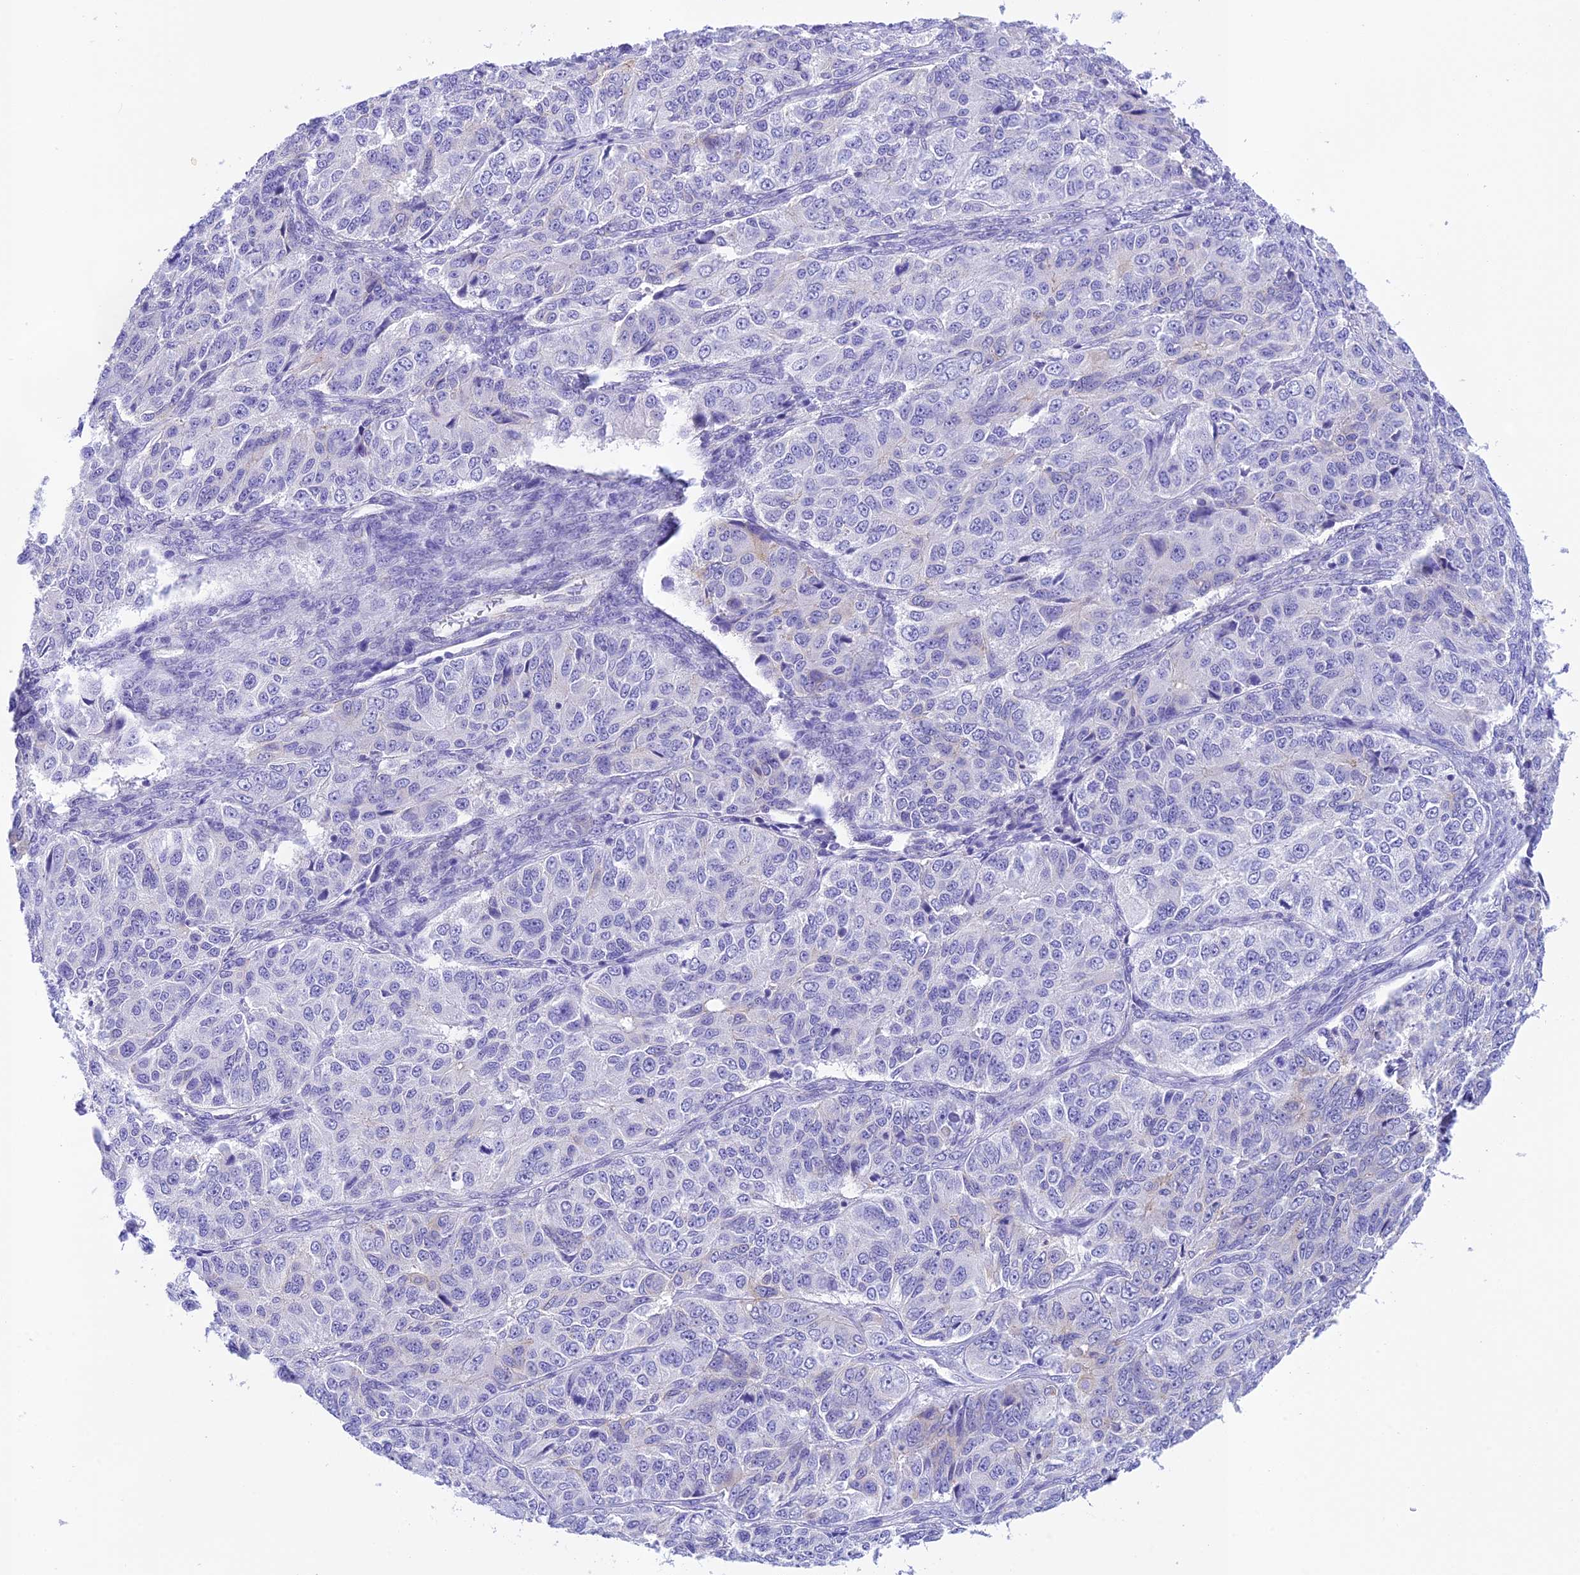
{"staining": {"intensity": "negative", "quantity": "none", "location": "none"}, "tissue": "ovarian cancer", "cell_type": "Tumor cells", "image_type": "cancer", "snomed": [{"axis": "morphology", "description": "Carcinoma, endometroid"}, {"axis": "topography", "description": "Ovary"}], "caption": "Immunohistochemical staining of ovarian cancer (endometroid carcinoma) shows no significant positivity in tumor cells. The staining is performed using DAB brown chromogen with nuclei counter-stained in using hematoxylin.", "gene": "THAP11", "patient": {"sex": "female", "age": 51}}